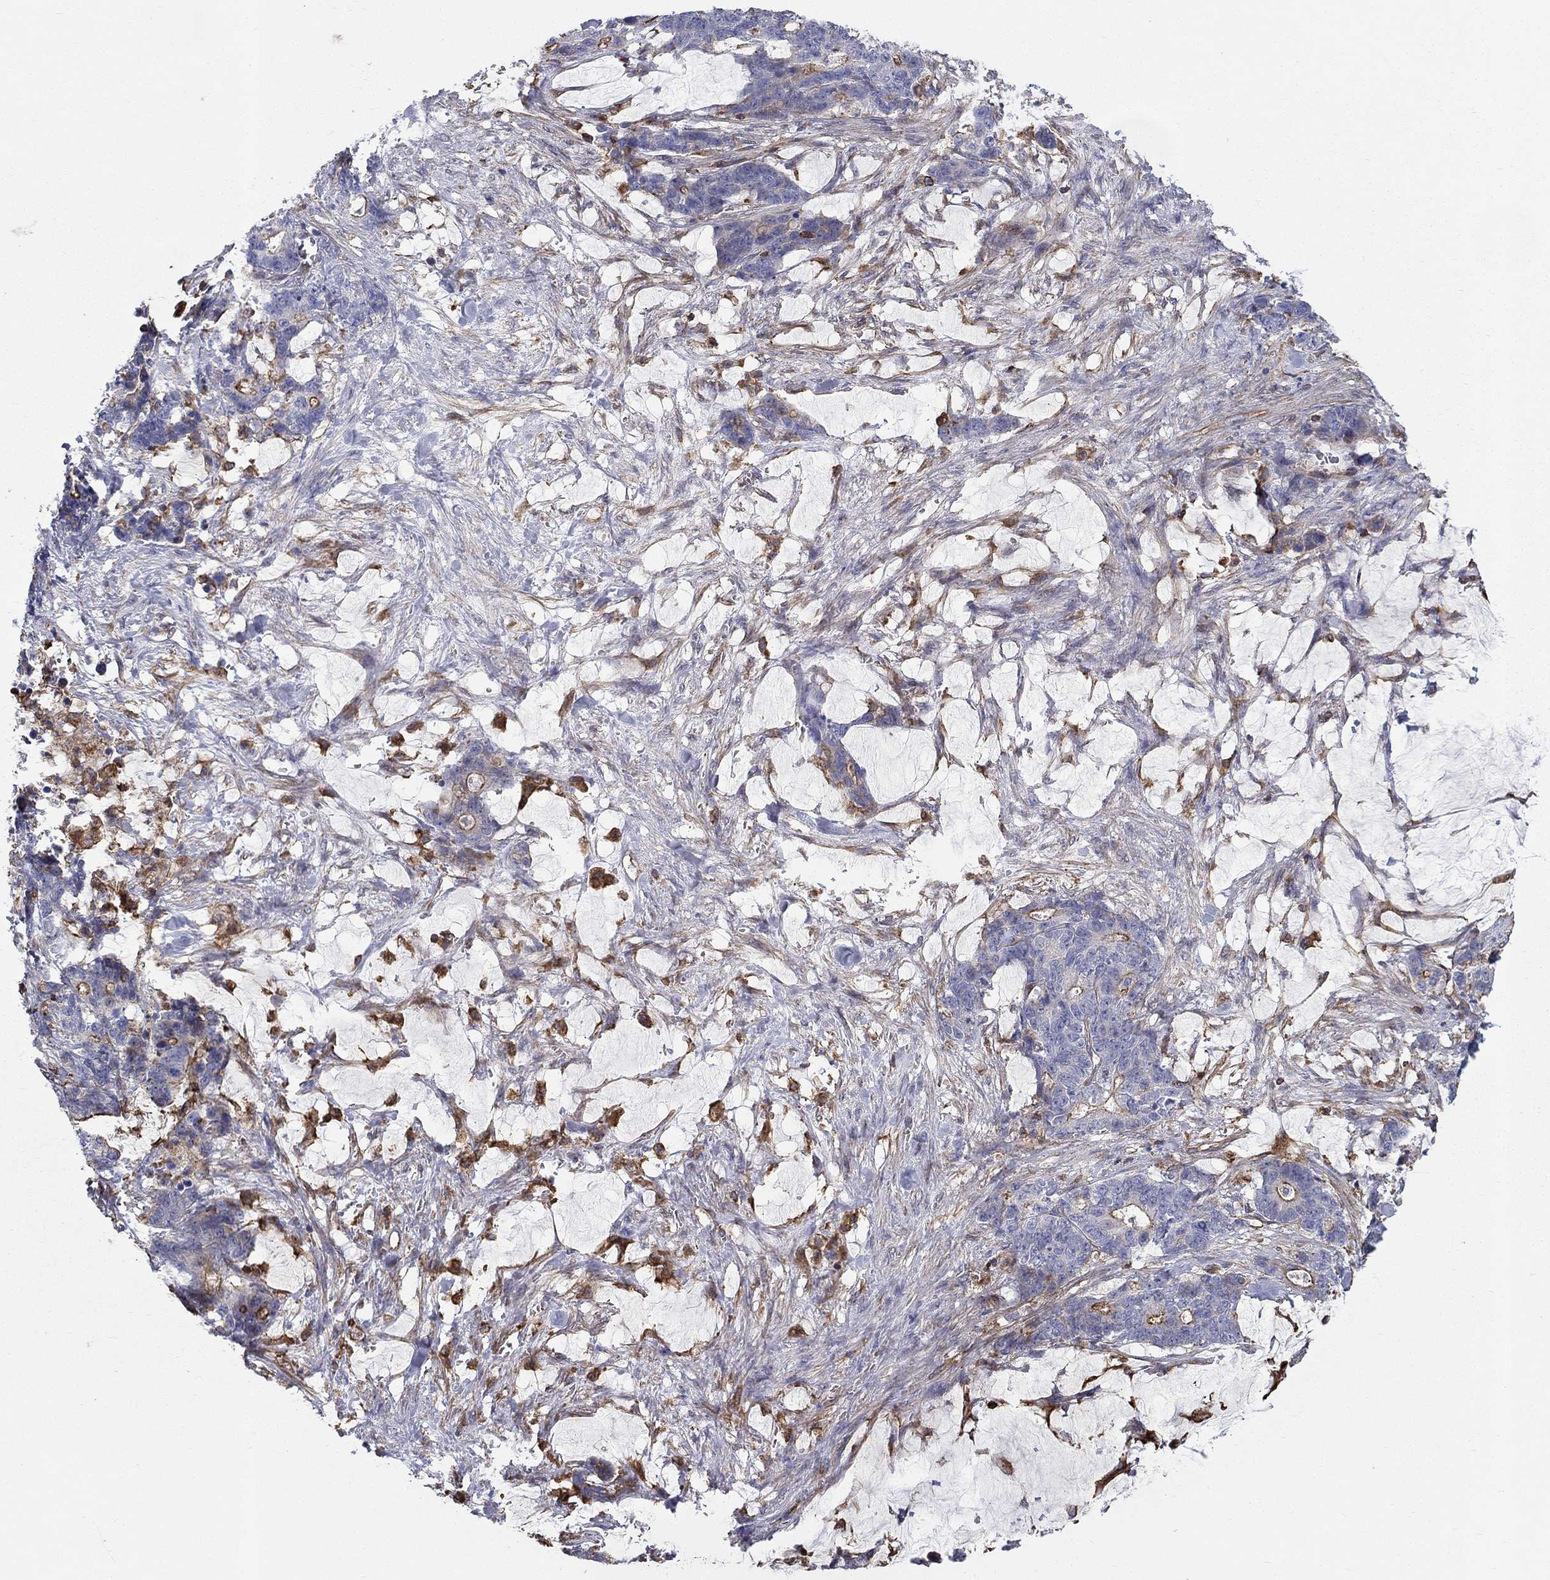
{"staining": {"intensity": "strong", "quantity": "<25%", "location": "cytoplasmic/membranous"}, "tissue": "stomach cancer", "cell_type": "Tumor cells", "image_type": "cancer", "snomed": [{"axis": "morphology", "description": "Normal tissue, NOS"}, {"axis": "morphology", "description": "Adenocarcinoma, NOS"}, {"axis": "topography", "description": "Stomach"}], "caption": "Immunohistochemistry of human adenocarcinoma (stomach) reveals medium levels of strong cytoplasmic/membranous expression in about <25% of tumor cells. (Brightfield microscopy of DAB IHC at high magnification).", "gene": "NPHP1", "patient": {"sex": "female", "age": 64}}